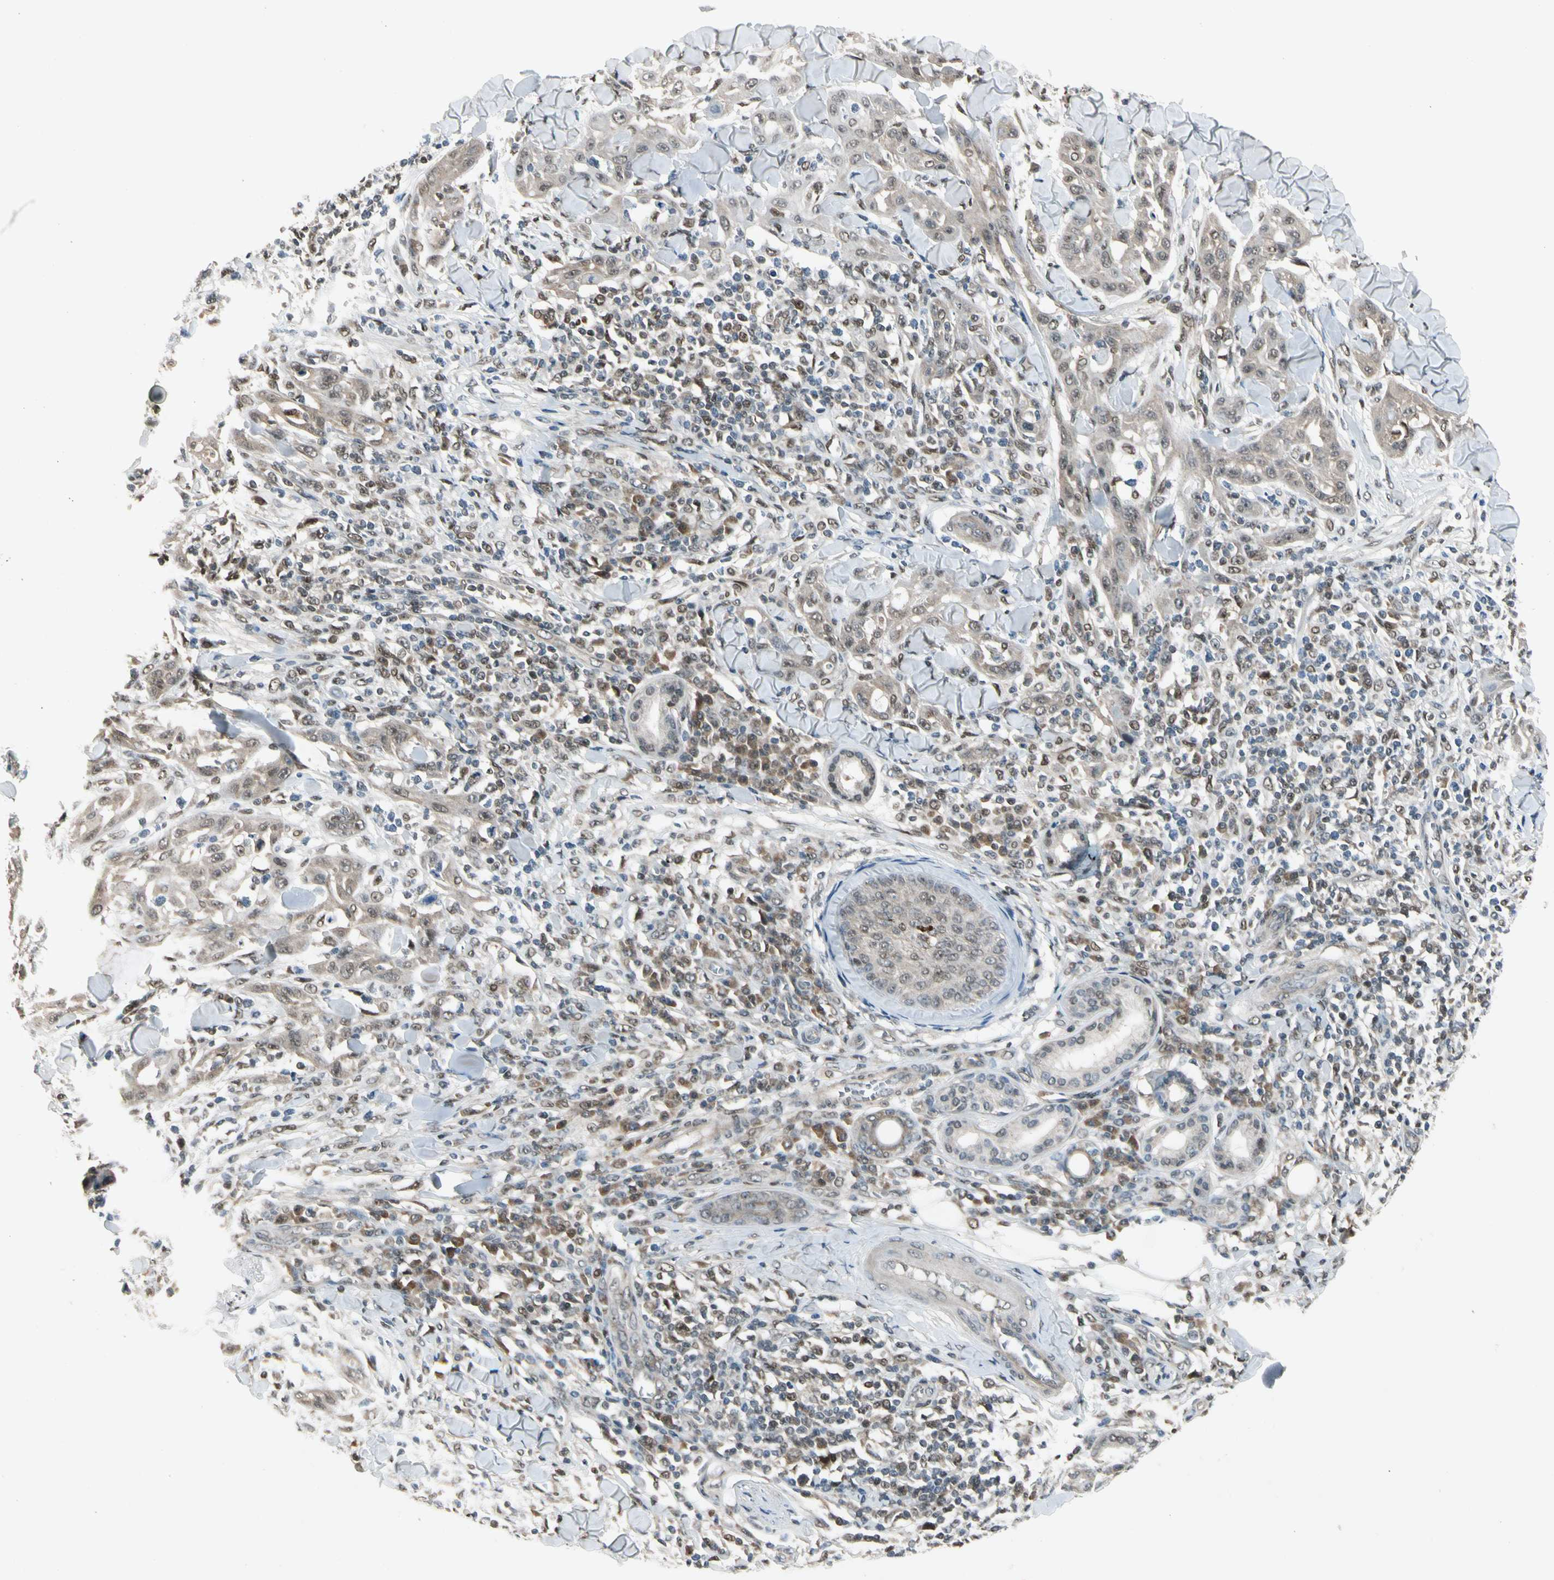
{"staining": {"intensity": "weak", "quantity": ">75%", "location": "cytoplasmic/membranous"}, "tissue": "skin cancer", "cell_type": "Tumor cells", "image_type": "cancer", "snomed": [{"axis": "morphology", "description": "Squamous cell carcinoma, NOS"}, {"axis": "topography", "description": "Skin"}], "caption": "Protein analysis of skin cancer (squamous cell carcinoma) tissue displays weak cytoplasmic/membranous staining in approximately >75% of tumor cells.", "gene": "GTF3A", "patient": {"sex": "male", "age": 24}}